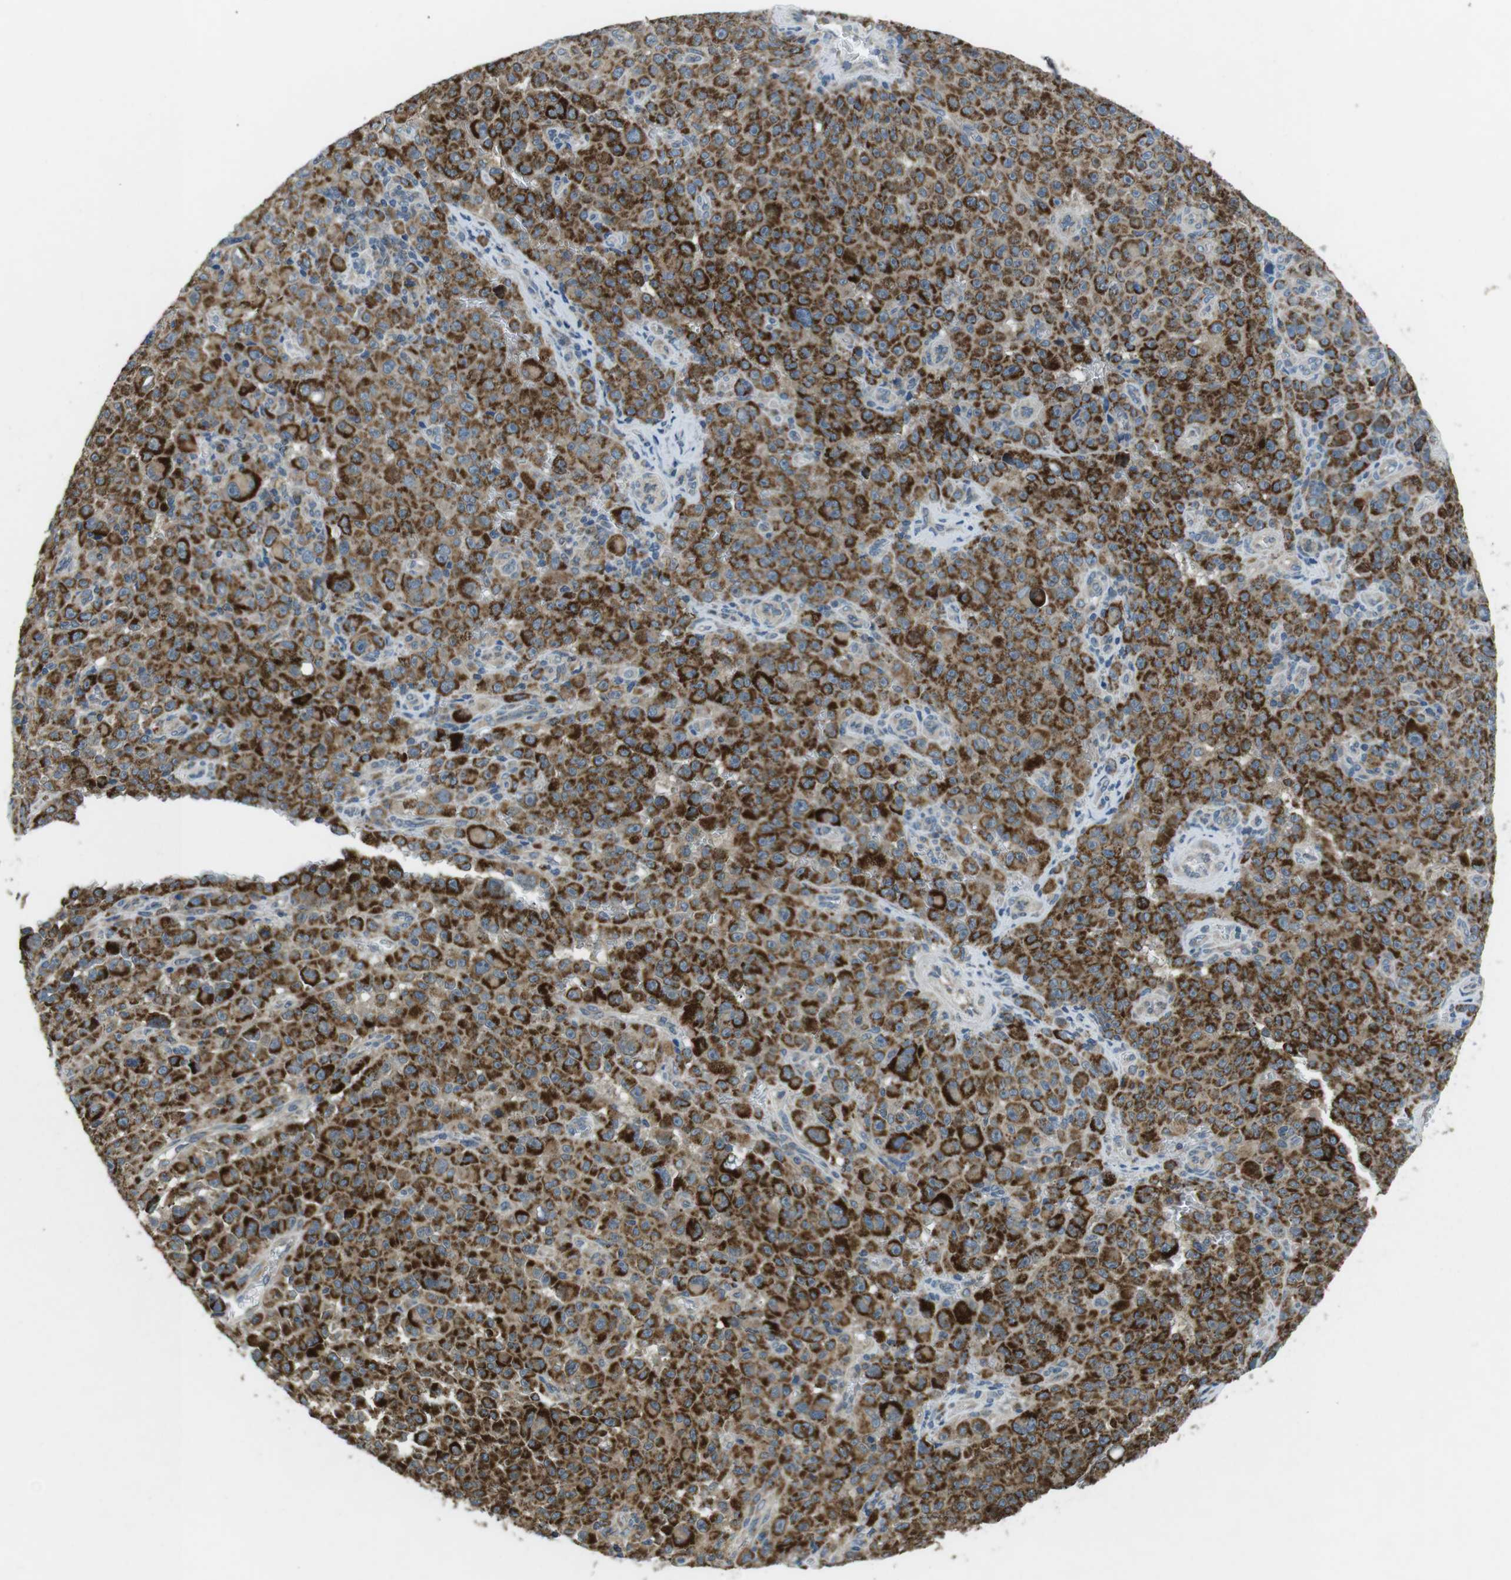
{"staining": {"intensity": "strong", "quantity": ">75%", "location": "cytoplasmic/membranous"}, "tissue": "melanoma", "cell_type": "Tumor cells", "image_type": "cancer", "snomed": [{"axis": "morphology", "description": "Malignant melanoma, NOS"}, {"axis": "topography", "description": "Skin"}], "caption": "An IHC micrograph of neoplastic tissue is shown. Protein staining in brown highlights strong cytoplasmic/membranous positivity in malignant melanoma within tumor cells.", "gene": "BACE1", "patient": {"sex": "female", "age": 82}}